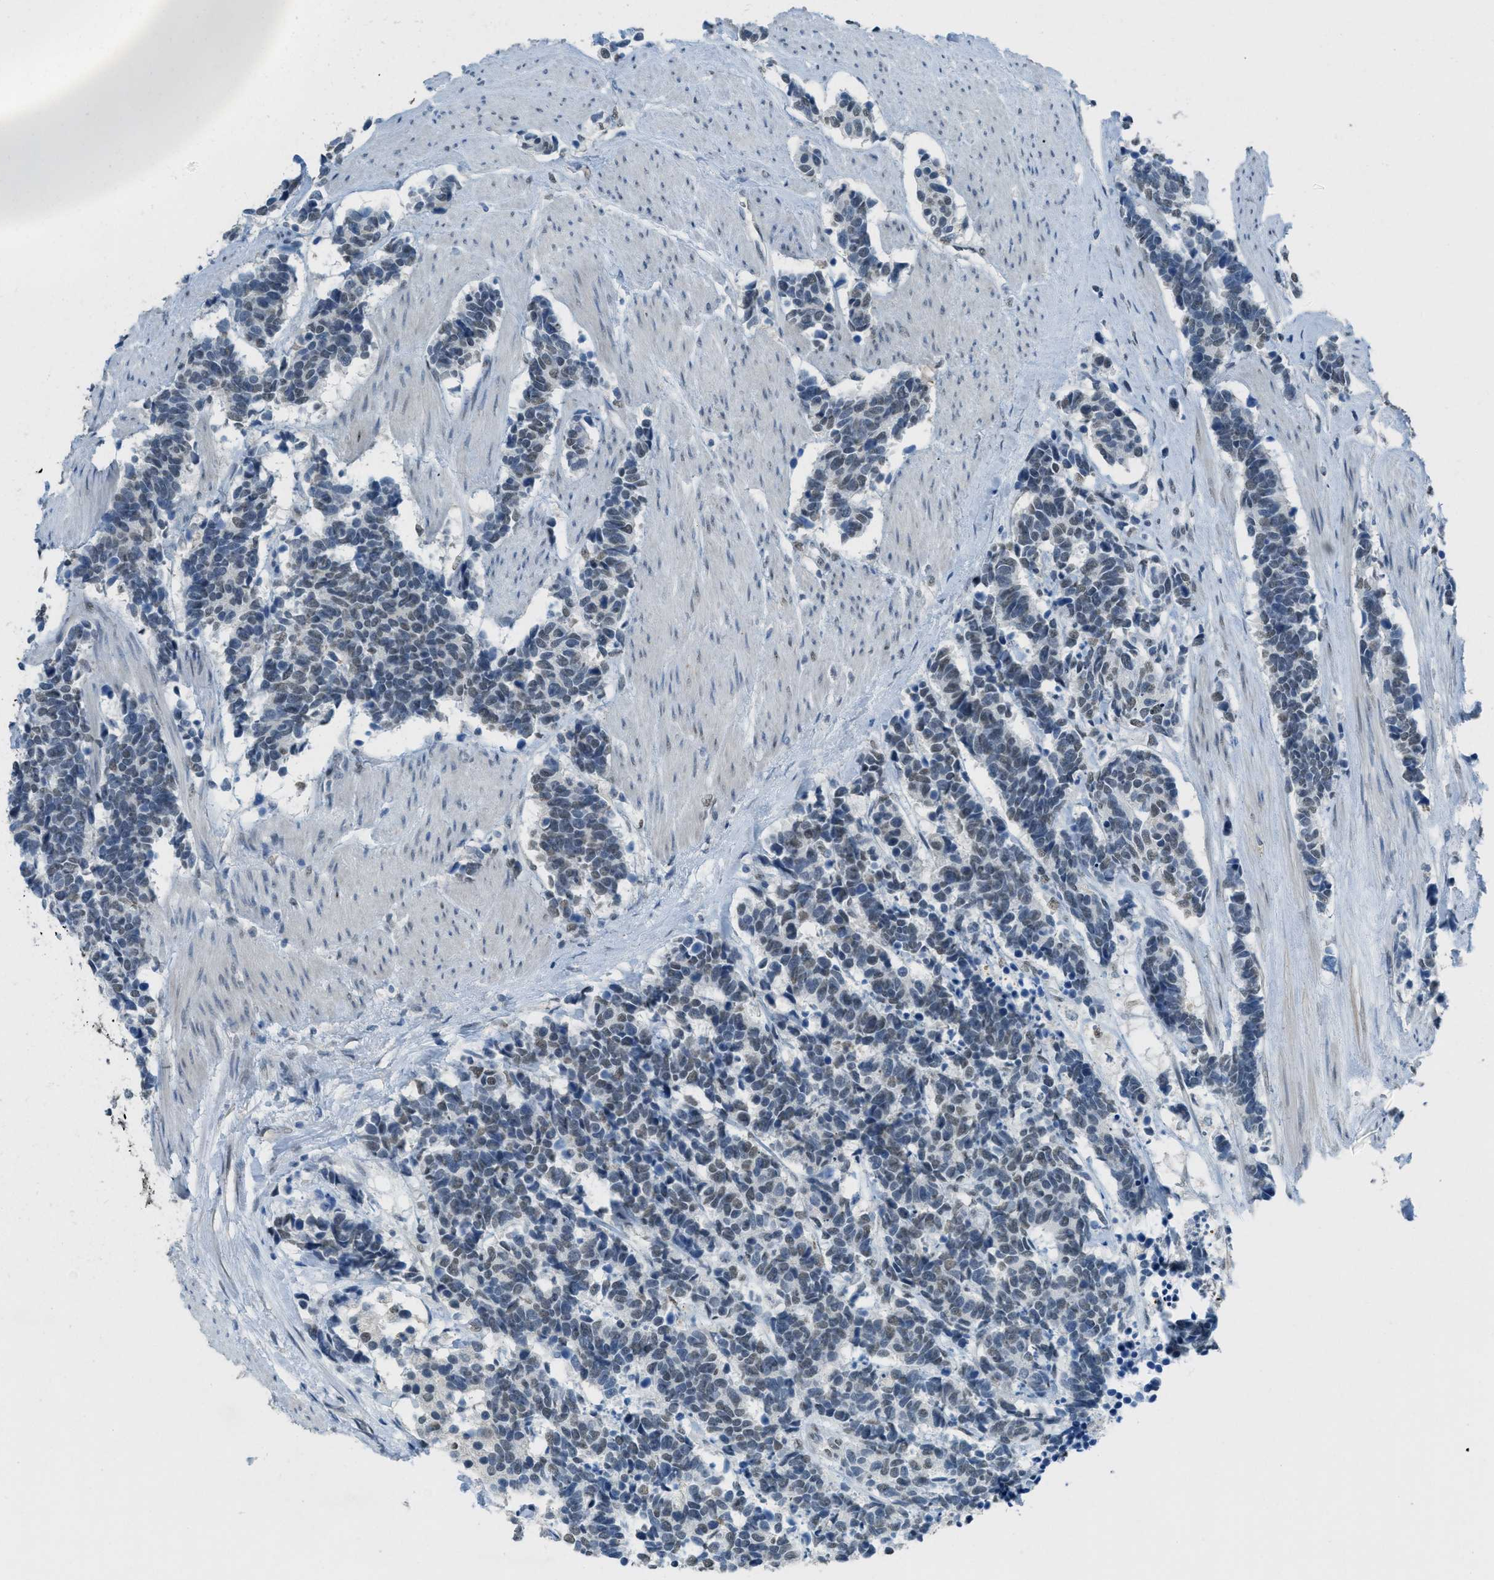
{"staining": {"intensity": "weak", "quantity": "25%-75%", "location": "nuclear"}, "tissue": "carcinoid", "cell_type": "Tumor cells", "image_type": "cancer", "snomed": [{"axis": "morphology", "description": "Carcinoma, NOS"}, {"axis": "morphology", "description": "Carcinoid, malignant, NOS"}, {"axis": "topography", "description": "Urinary bladder"}], "caption": "This is an image of immunohistochemistry (IHC) staining of malignant carcinoid, which shows weak expression in the nuclear of tumor cells.", "gene": "TTC13", "patient": {"sex": "male", "age": 57}}